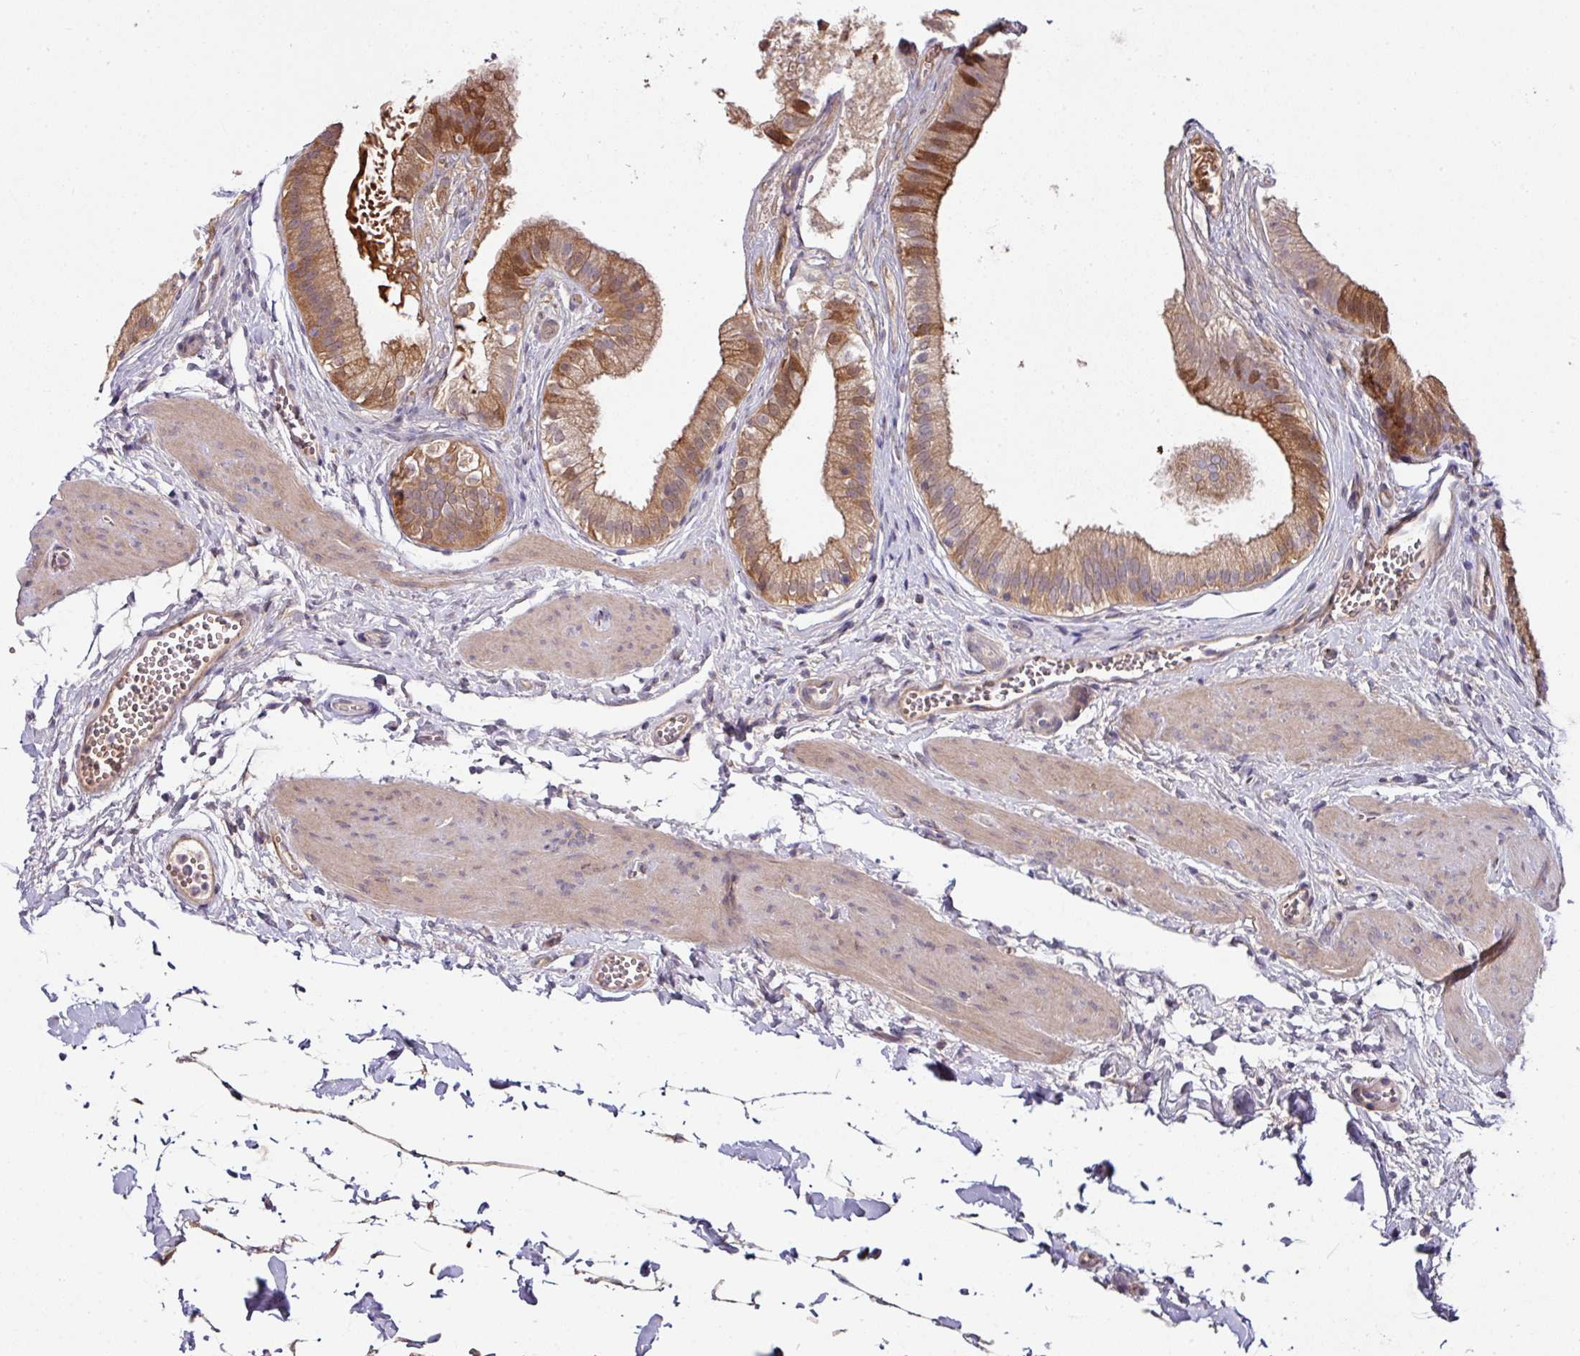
{"staining": {"intensity": "strong", "quantity": "25%-75%", "location": "cytoplasmic/membranous"}, "tissue": "gallbladder", "cell_type": "Glandular cells", "image_type": "normal", "snomed": [{"axis": "morphology", "description": "Normal tissue, NOS"}, {"axis": "topography", "description": "Gallbladder"}], "caption": "IHC photomicrograph of unremarkable gallbladder: gallbladder stained using immunohistochemistry (IHC) reveals high levels of strong protein expression localized specifically in the cytoplasmic/membranous of glandular cells, appearing as a cytoplasmic/membranous brown color.", "gene": "SLAMF6", "patient": {"sex": "female", "age": 54}}